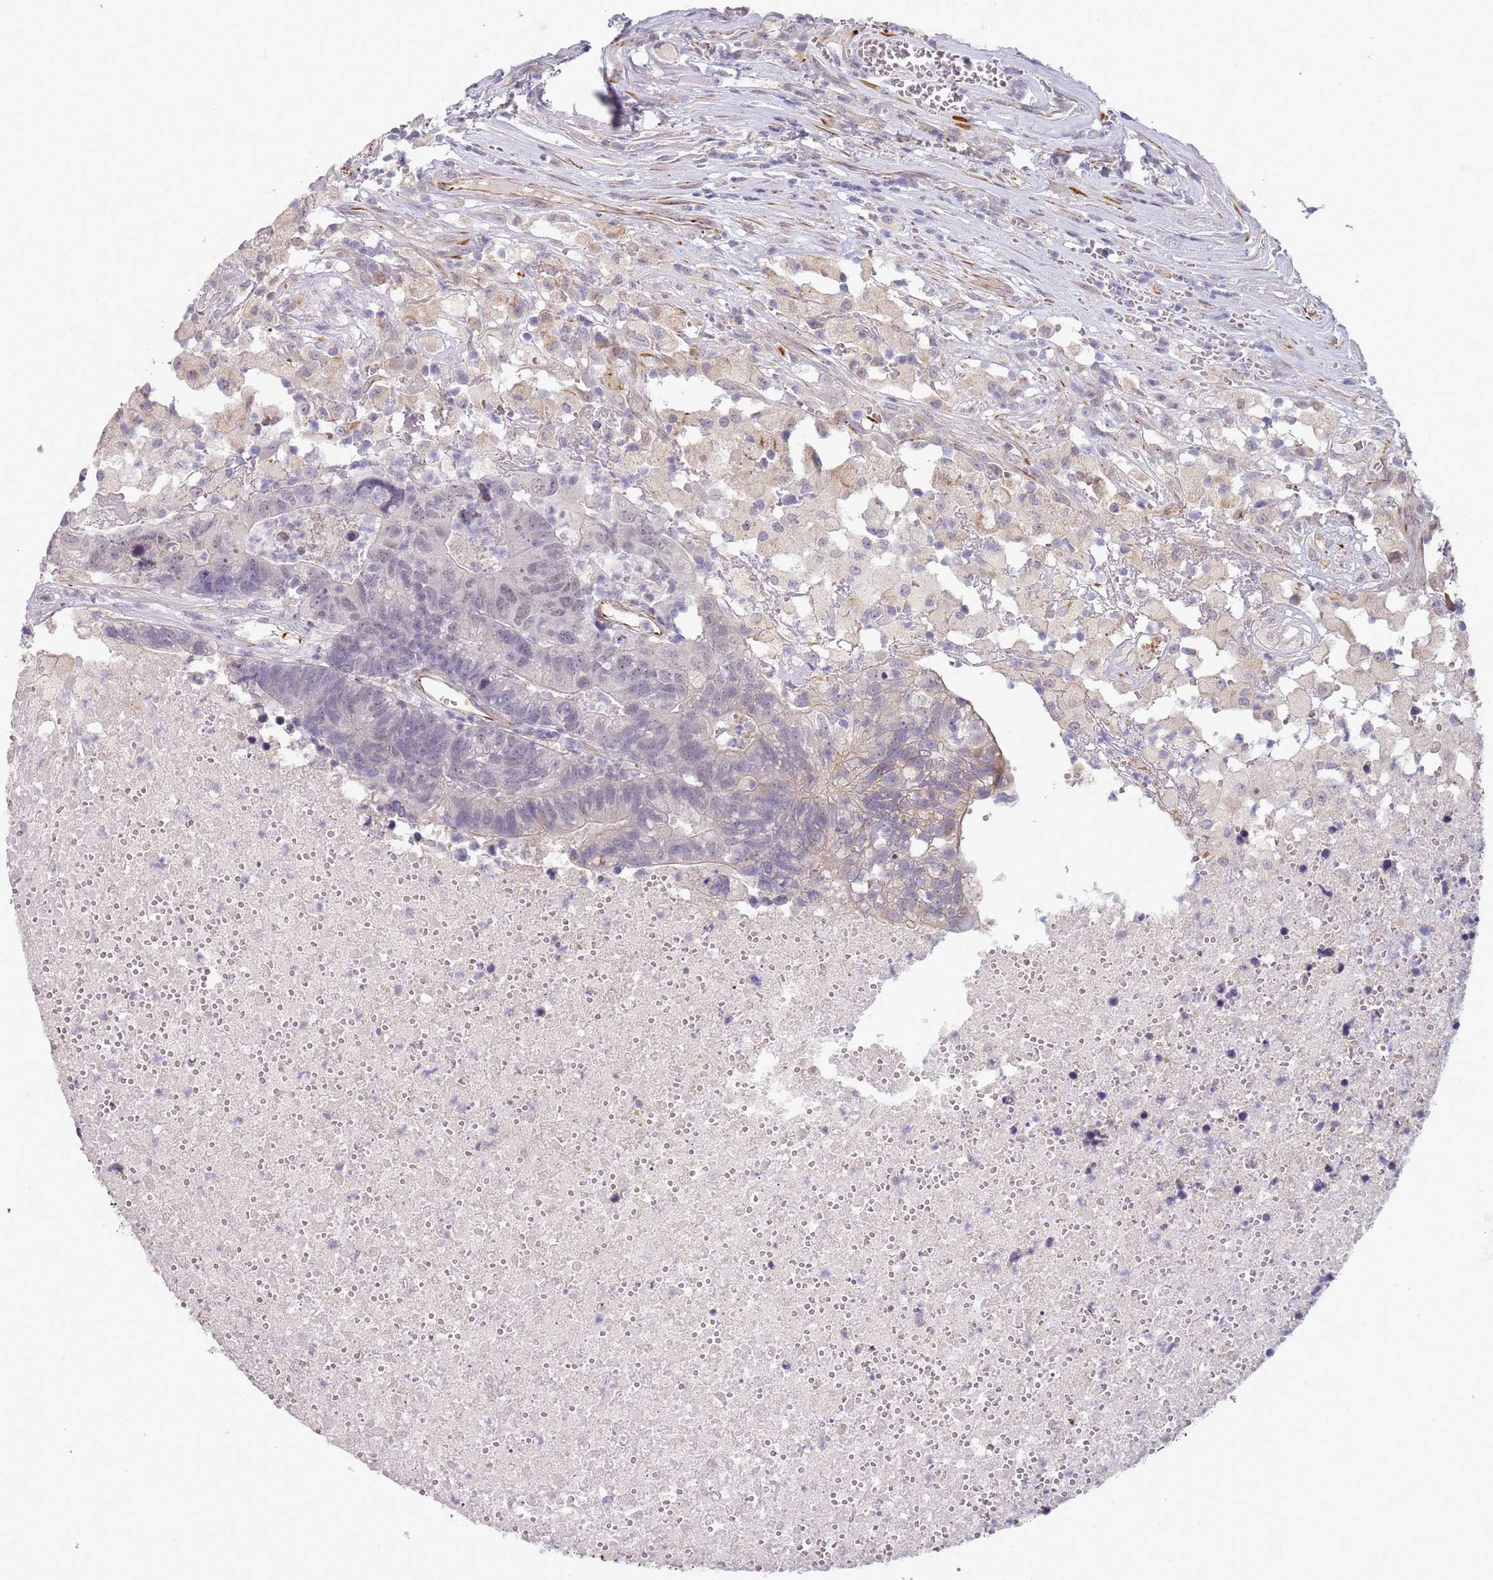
{"staining": {"intensity": "negative", "quantity": "none", "location": "none"}, "tissue": "colorectal cancer", "cell_type": "Tumor cells", "image_type": "cancer", "snomed": [{"axis": "morphology", "description": "Adenocarcinoma, NOS"}, {"axis": "topography", "description": "Colon"}], "caption": "Tumor cells show no significant protein positivity in colorectal cancer.", "gene": "NBPF3", "patient": {"sex": "female", "age": 48}}